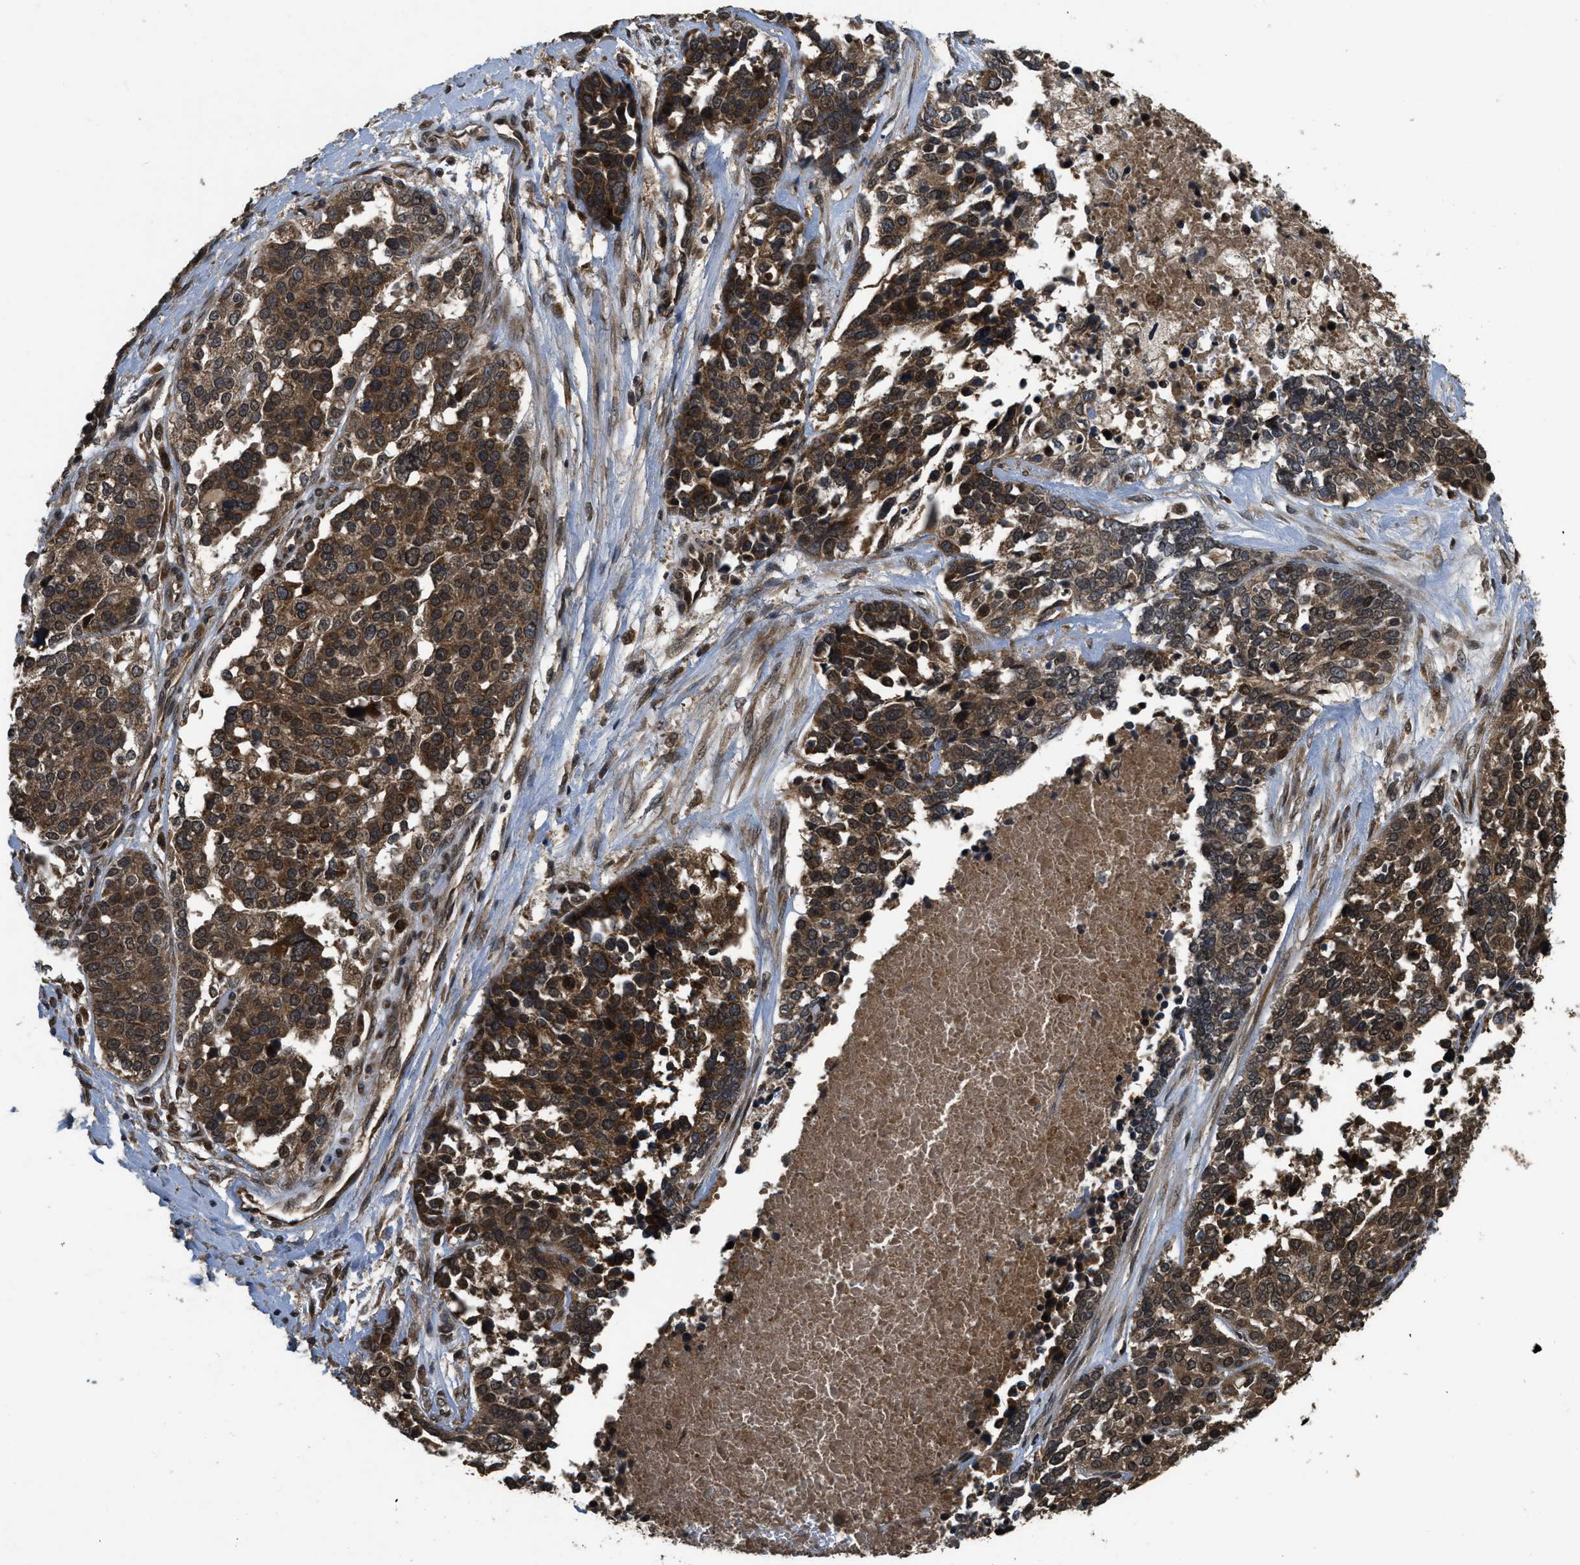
{"staining": {"intensity": "moderate", "quantity": ">75%", "location": "cytoplasmic/membranous"}, "tissue": "ovarian cancer", "cell_type": "Tumor cells", "image_type": "cancer", "snomed": [{"axis": "morphology", "description": "Cystadenocarcinoma, serous, NOS"}, {"axis": "topography", "description": "Ovary"}], "caption": "DAB immunohistochemical staining of human ovarian cancer shows moderate cytoplasmic/membranous protein positivity in about >75% of tumor cells. (IHC, brightfield microscopy, high magnification).", "gene": "SPTLC1", "patient": {"sex": "female", "age": 44}}